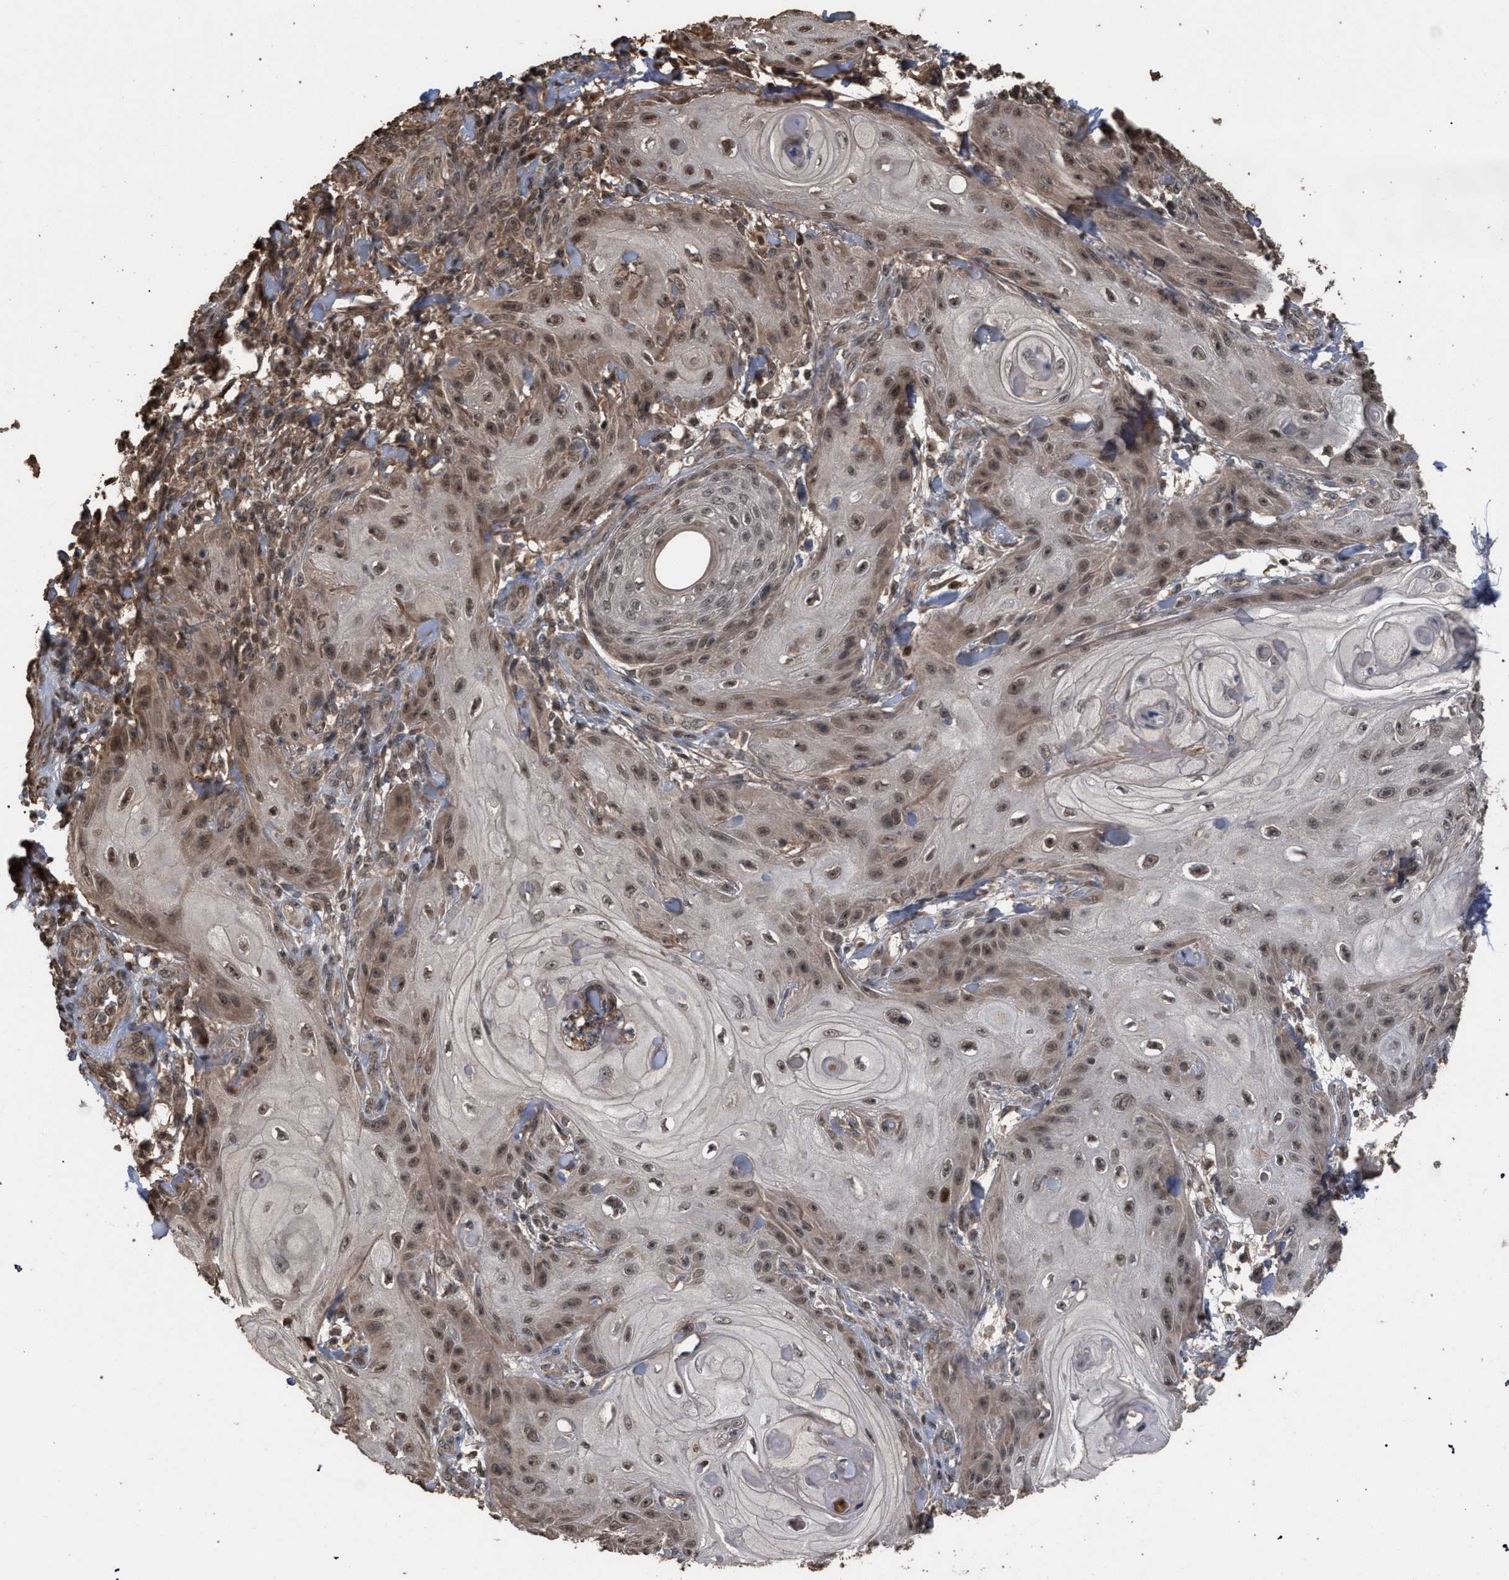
{"staining": {"intensity": "moderate", "quantity": ">75%", "location": "cytoplasmic/membranous,nuclear"}, "tissue": "skin cancer", "cell_type": "Tumor cells", "image_type": "cancer", "snomed": [{"axis": "morphology", "description": "Squamous cell carcinoma, NOS"}, {"axis": "topography", "description": "Skin"}], "caption": "Moderate cytoplasmic/membranous and nuclear staining for a protein is seen in about >75% of tumor cells of skin cancer (squamous cell carcinoma) using IHC.", "gene": "NAA35", "patient": {"sex": "male", "age": 74}}